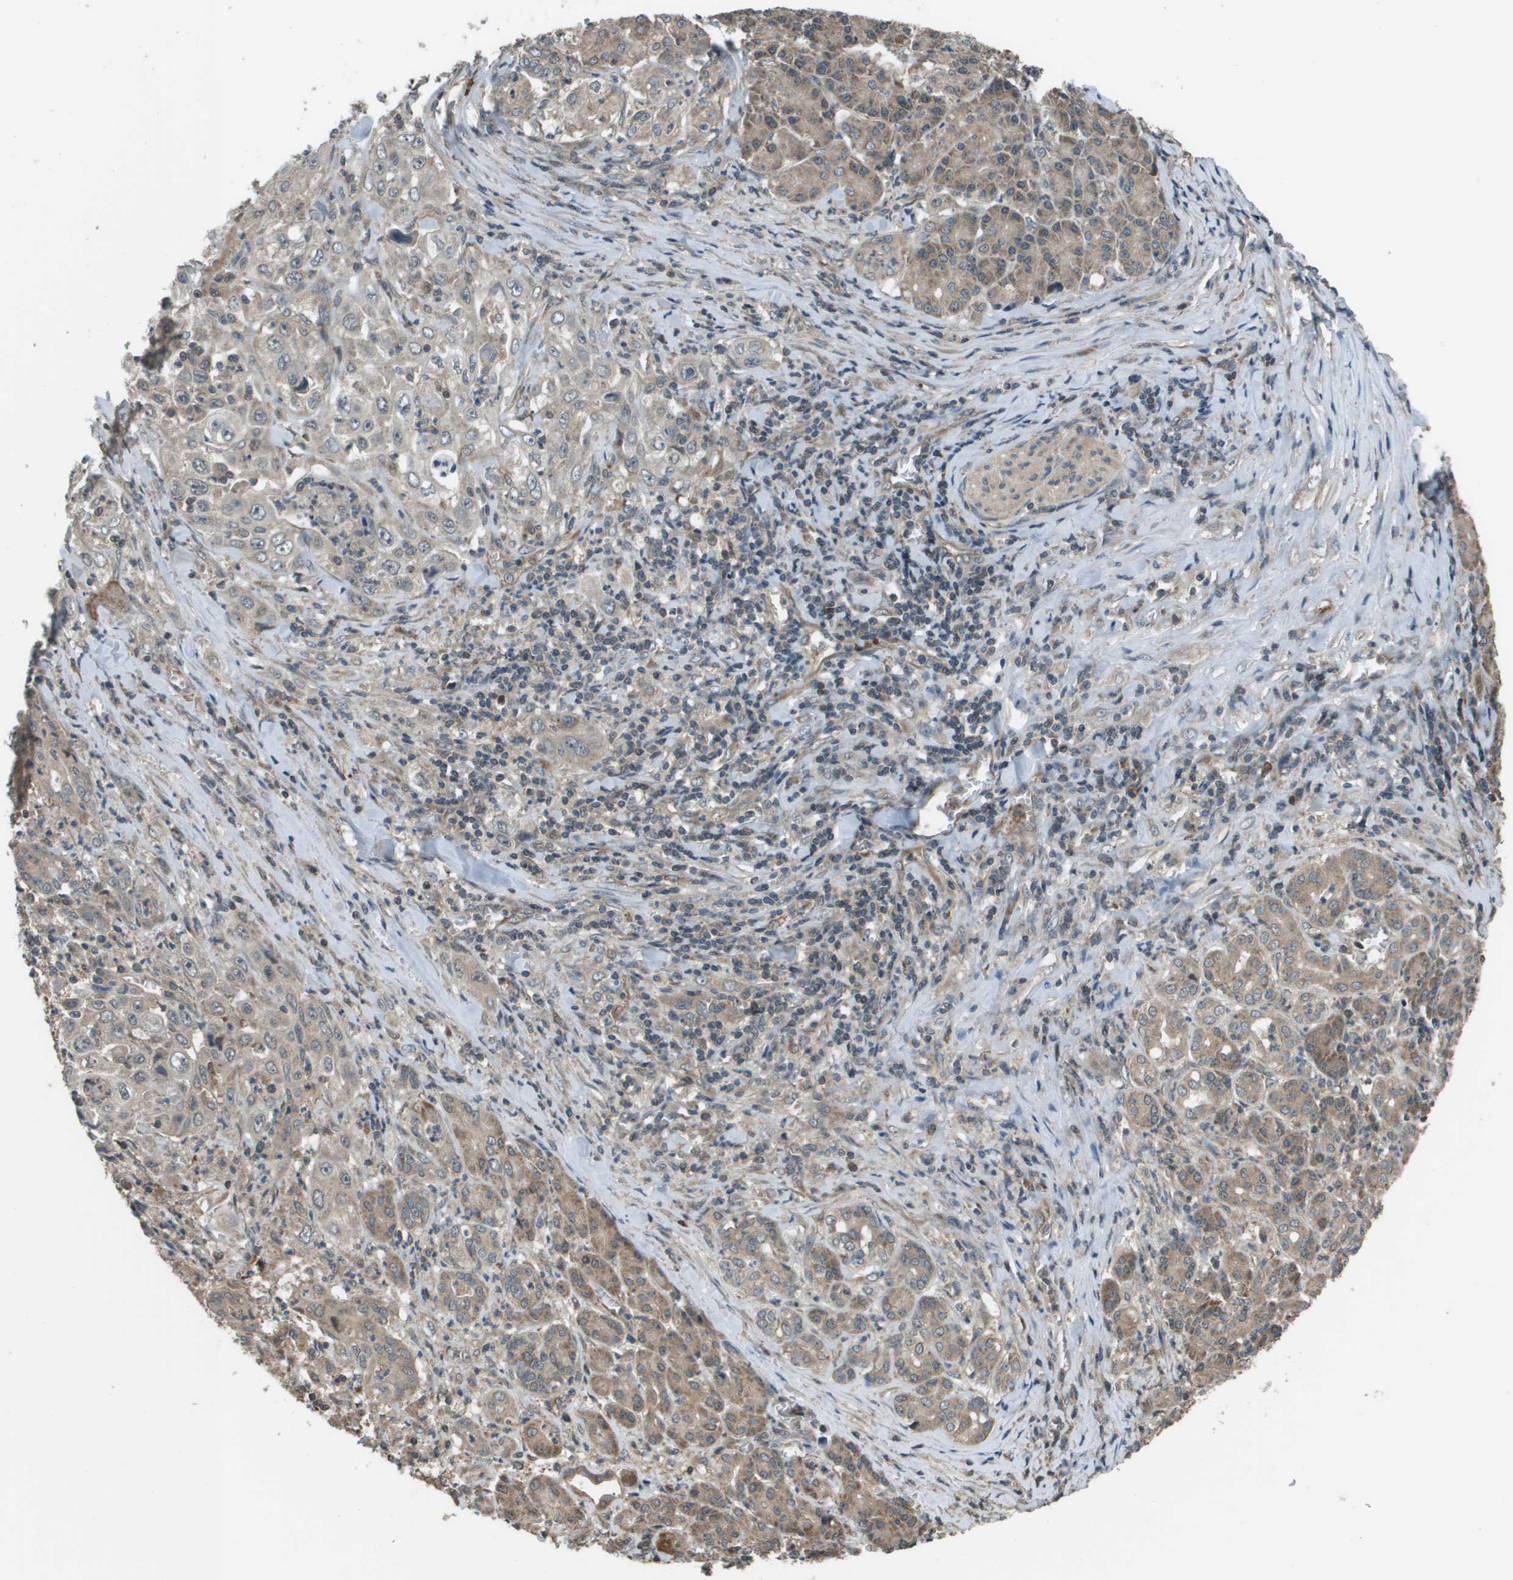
{"staining": {"intensity": "moderate", "quantity": "<25%", "location": "cytoplasmic/membranous"}, "tissue": "pancreatic cancer", "cell_type": "Tumor cells", "image_type": "cancer", "snomed": [{"axis": "morphology", "description": "Adenocarcinoma, NOS"}, {"axis": "topography", "description": "Pancreas"}], "caption": "IHC (DAB (3,3'-diaminobenzidine)) staining of human pancreatic adenocarcinoma demonstrates moderate cytoplasmic/membranous protein expression in about <25% of tumor cells. Nuclei are stained in blue.", "gene": "PLPBP", "patient": {"sex": "male", "age": 70}}